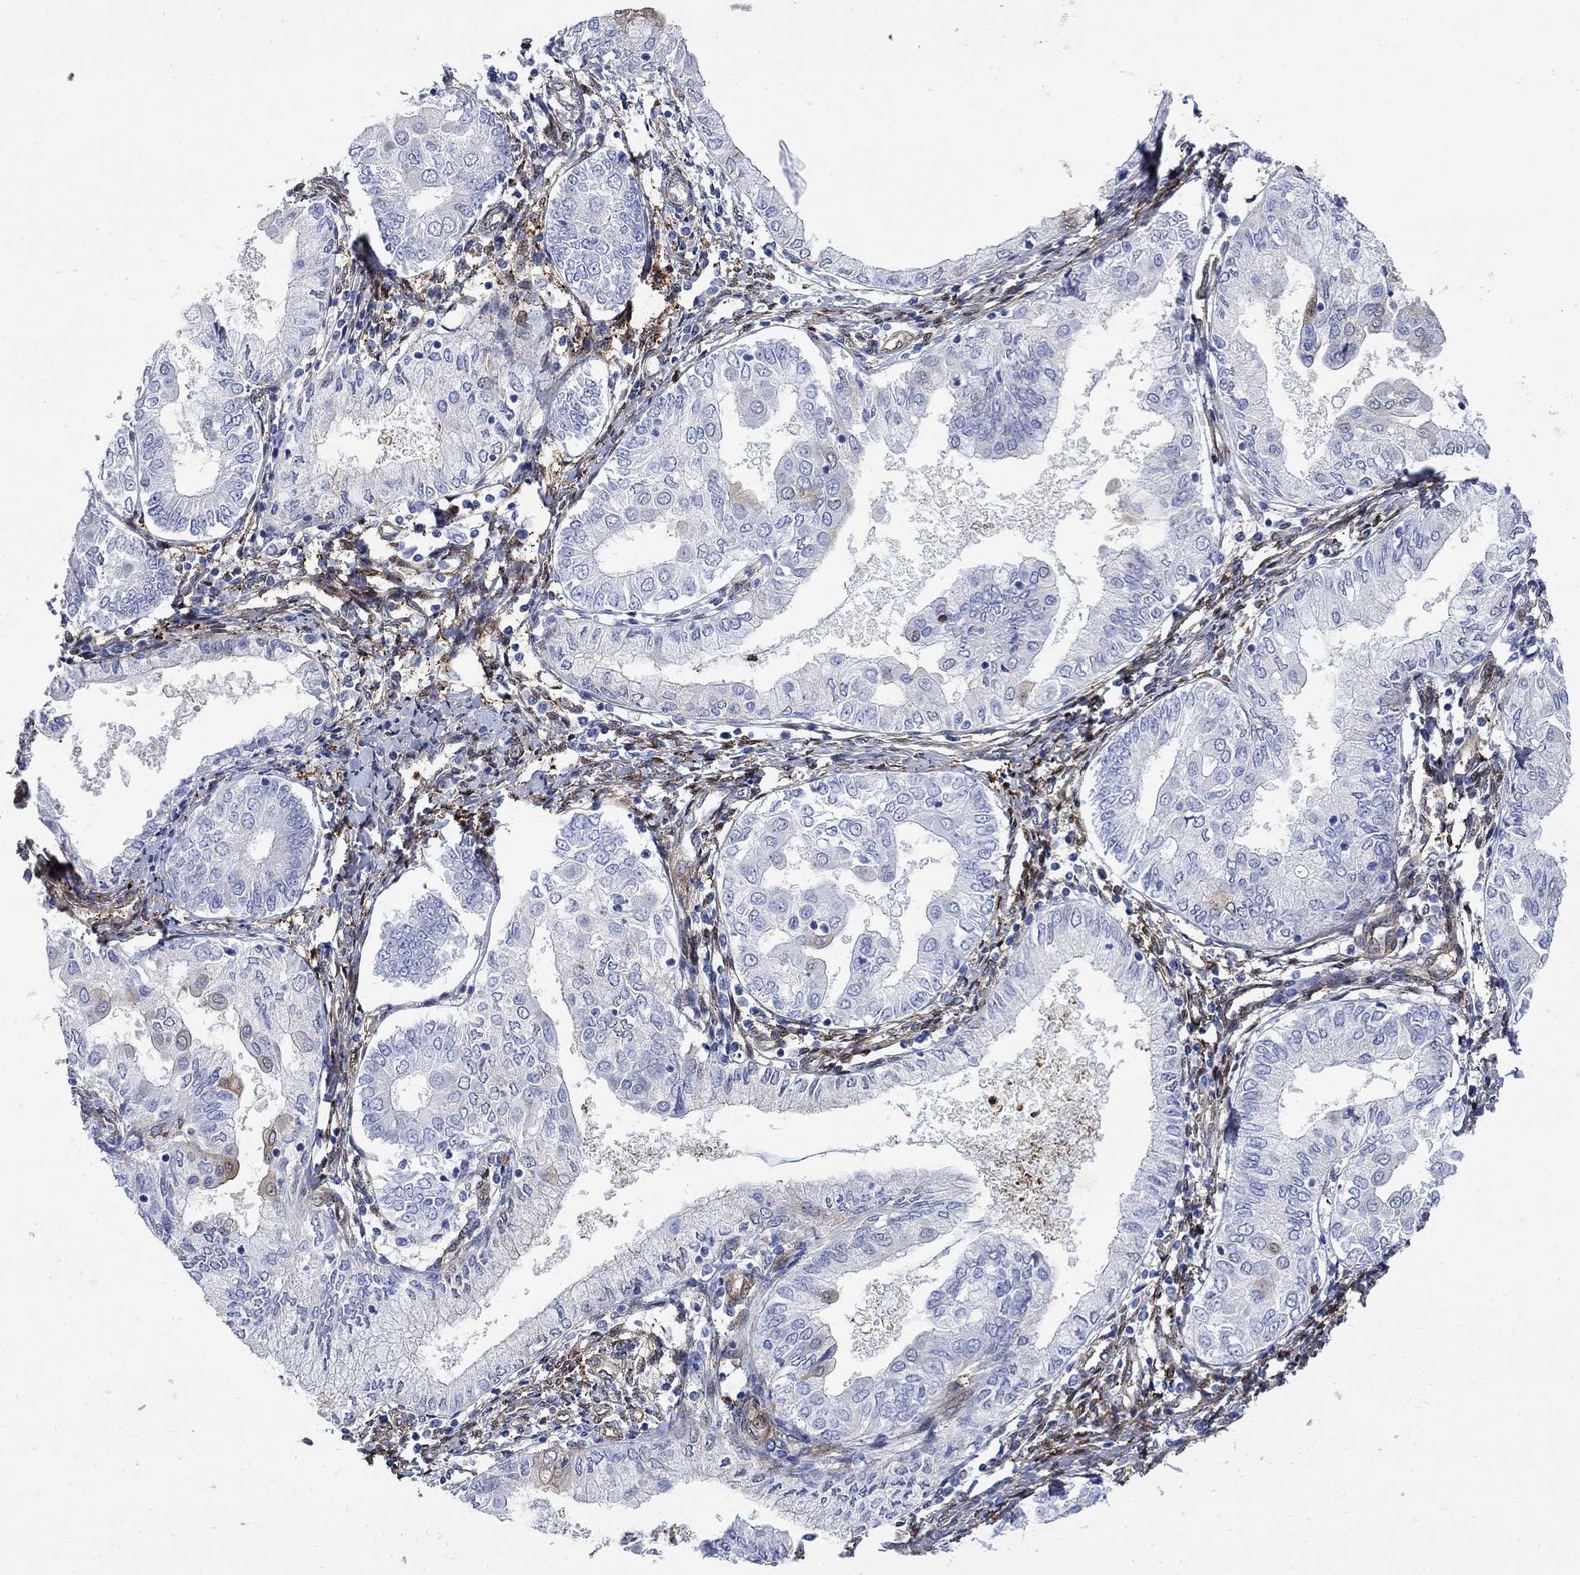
{"staining": {"intensity": "moderate", "quantity": "<25%", "location": "cytoplasmic/membranous"}, "tissue": "endometrial cancer", "cell_type": "Tumor cells", "image_type": "cancer", "snomed": [{"axis": "morphology", "description": "Adenocarcinoma, NOS"}, {"axis": "topography", "description": "Endometrium"}], "caption": "Adenocarcinoma (endometrial) stained with immunohistochemistry demonstrates moderate cytoplasmic/membranous positivity in about <25% of tumor cells.", "gene": "TGM2", "patient": {"sex": "female", "age": 68}}